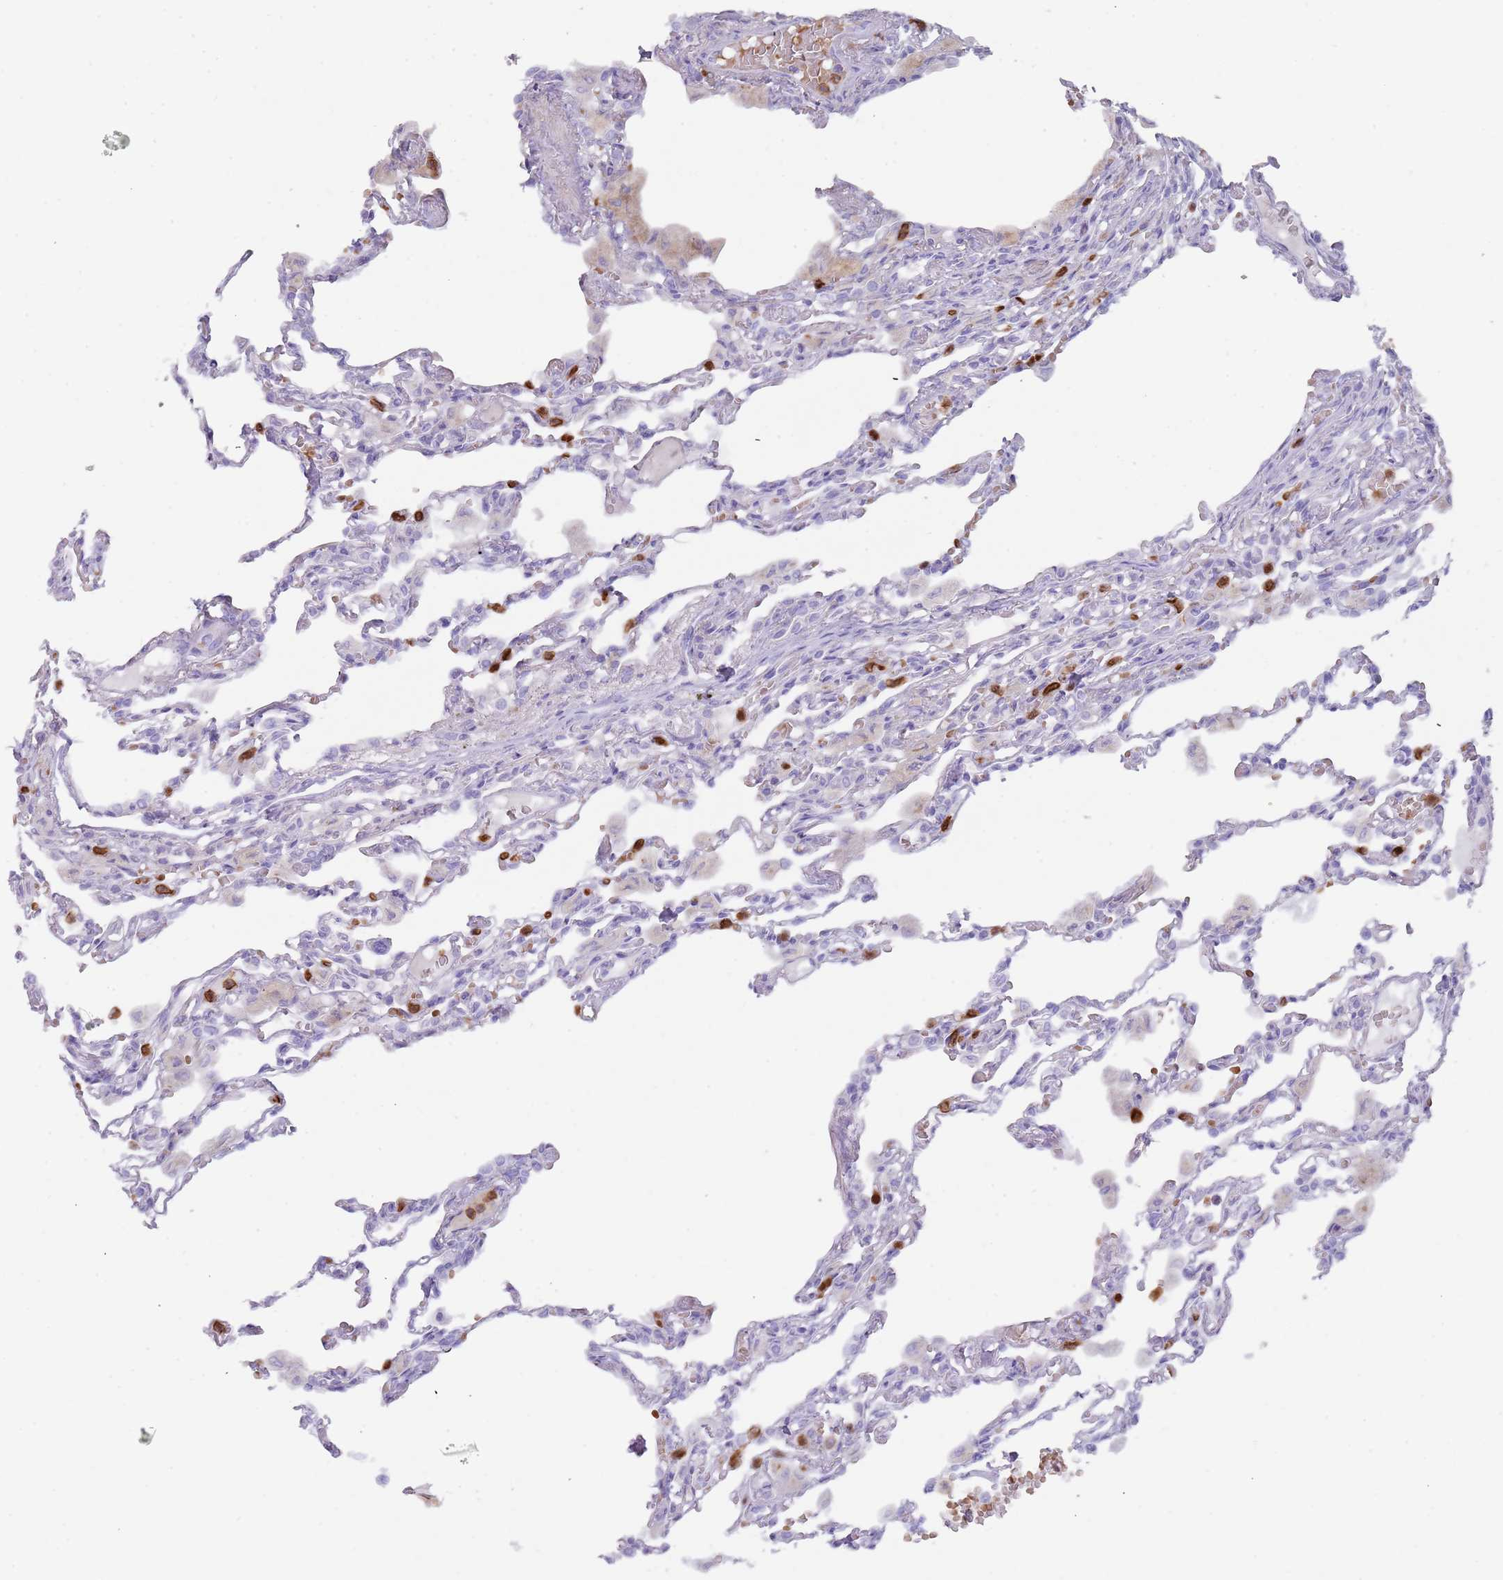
{"staining": {"intensity": "negative", "quantity": "none", "location": "none"}, "tissue": "lung", "cell_type": "Alveolar cells", "image_type": "normal", "snomed": [{"axis": "morphology", "description": "Normal tissue, NOS"}, {"axis": "topography", "description": "Bronchus"}, {"axis": "topography", "description": "Lung"}], "caption": "Lung stained for a protein using IHC displays no staining alveolar cells.", "gene": "TMEM251", "patient": {"sex": "female", "age": 49}}